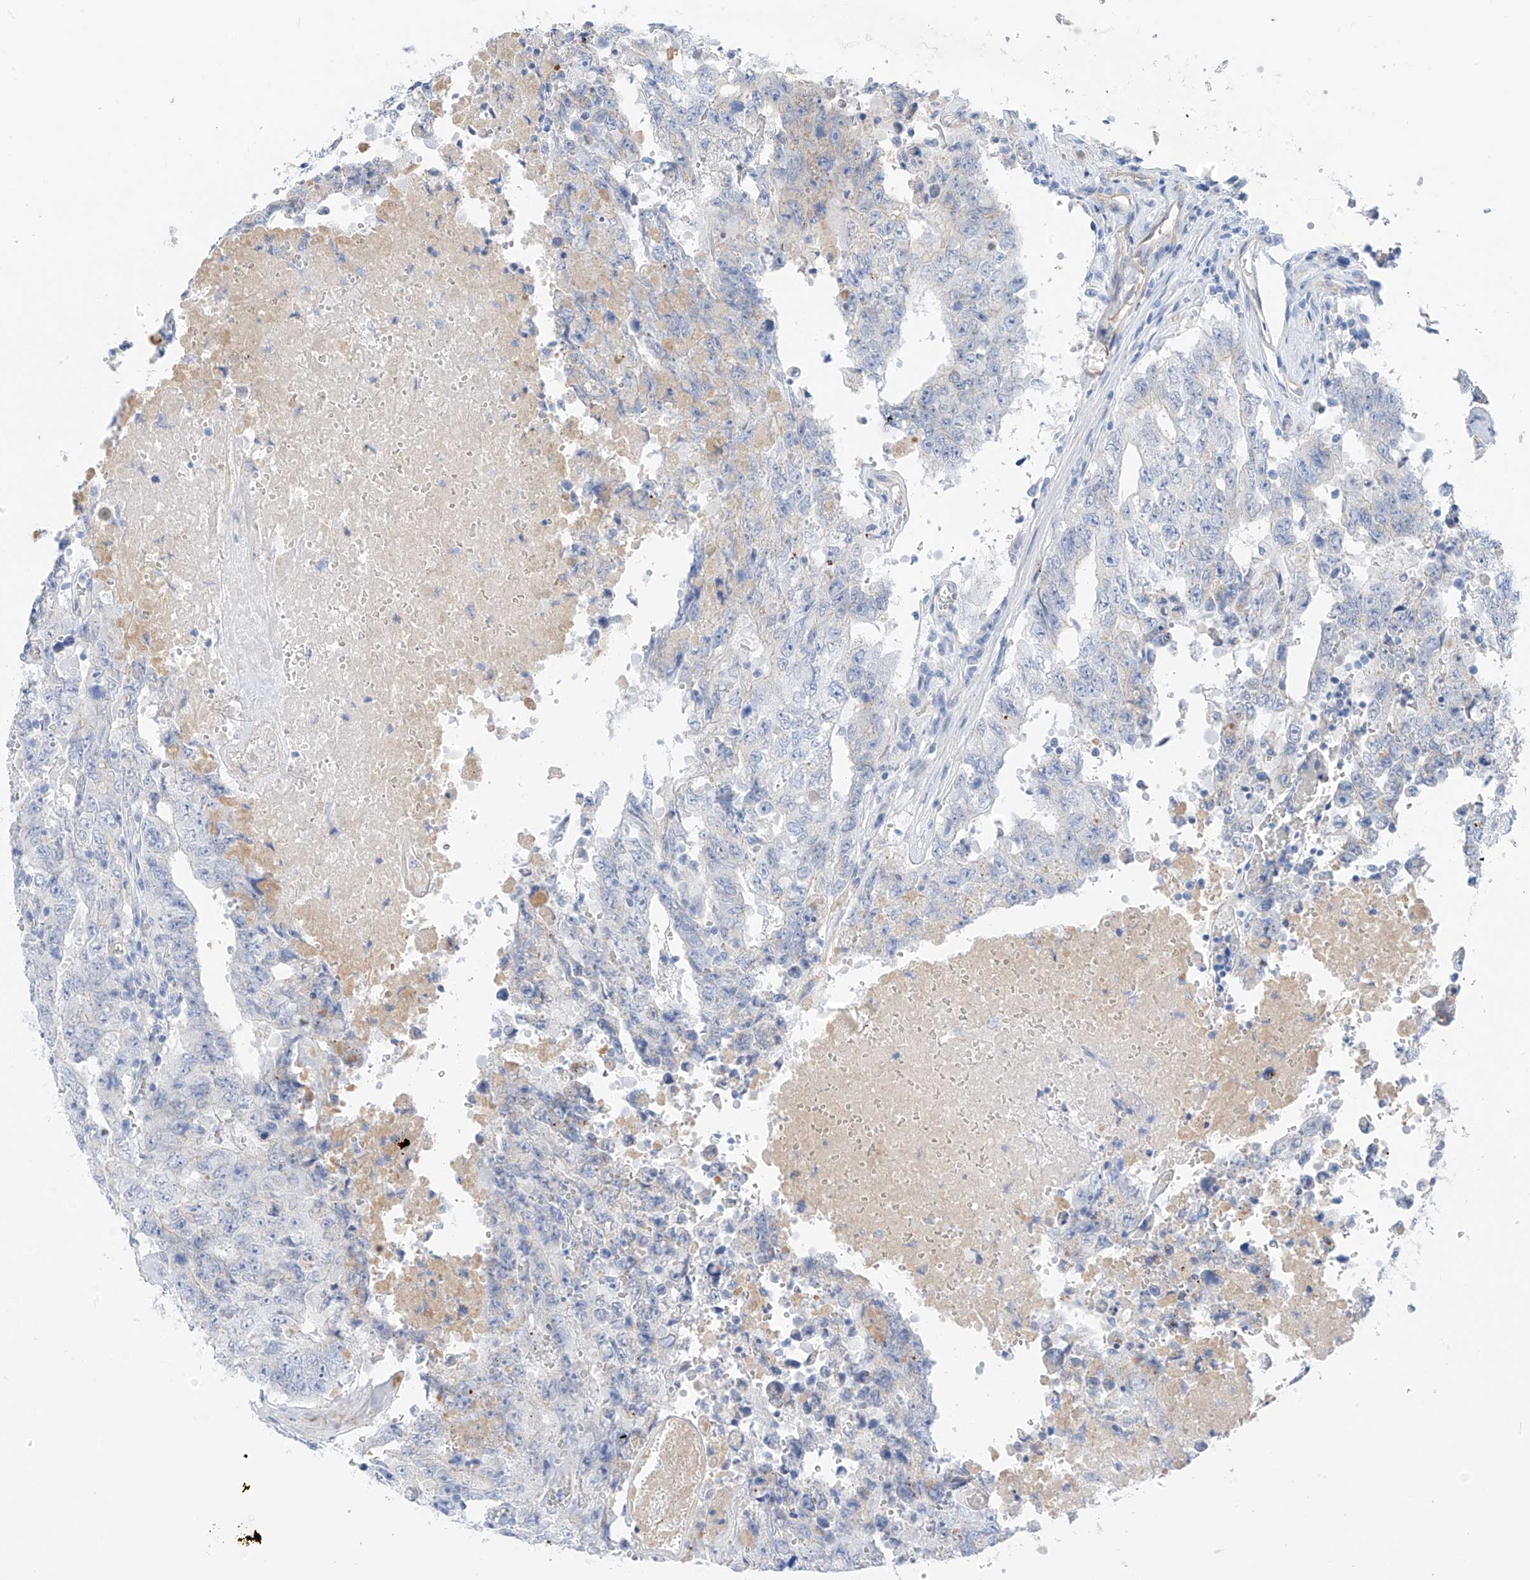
{"staining": {"intensity": "weak", "quantity": "<25%", "location": "cytoplasmic/membranous"}, "tissue": "testis cancer", "cell_type": "Tumor cells", "image_type": "cancer", "snomed": [{"axis": "morphology", "description": "Carcinoma, Embryonal, NOS"}, {"axis": "topography", "description": "Testis"}], "caption": "A high-resolution histopathology image shows IHC staining of testis embryonal carcinoma, which displays no significant staining in tumor cells.", "gene": "ITGA9", "patient": {"sex": "male", "age": 26}}